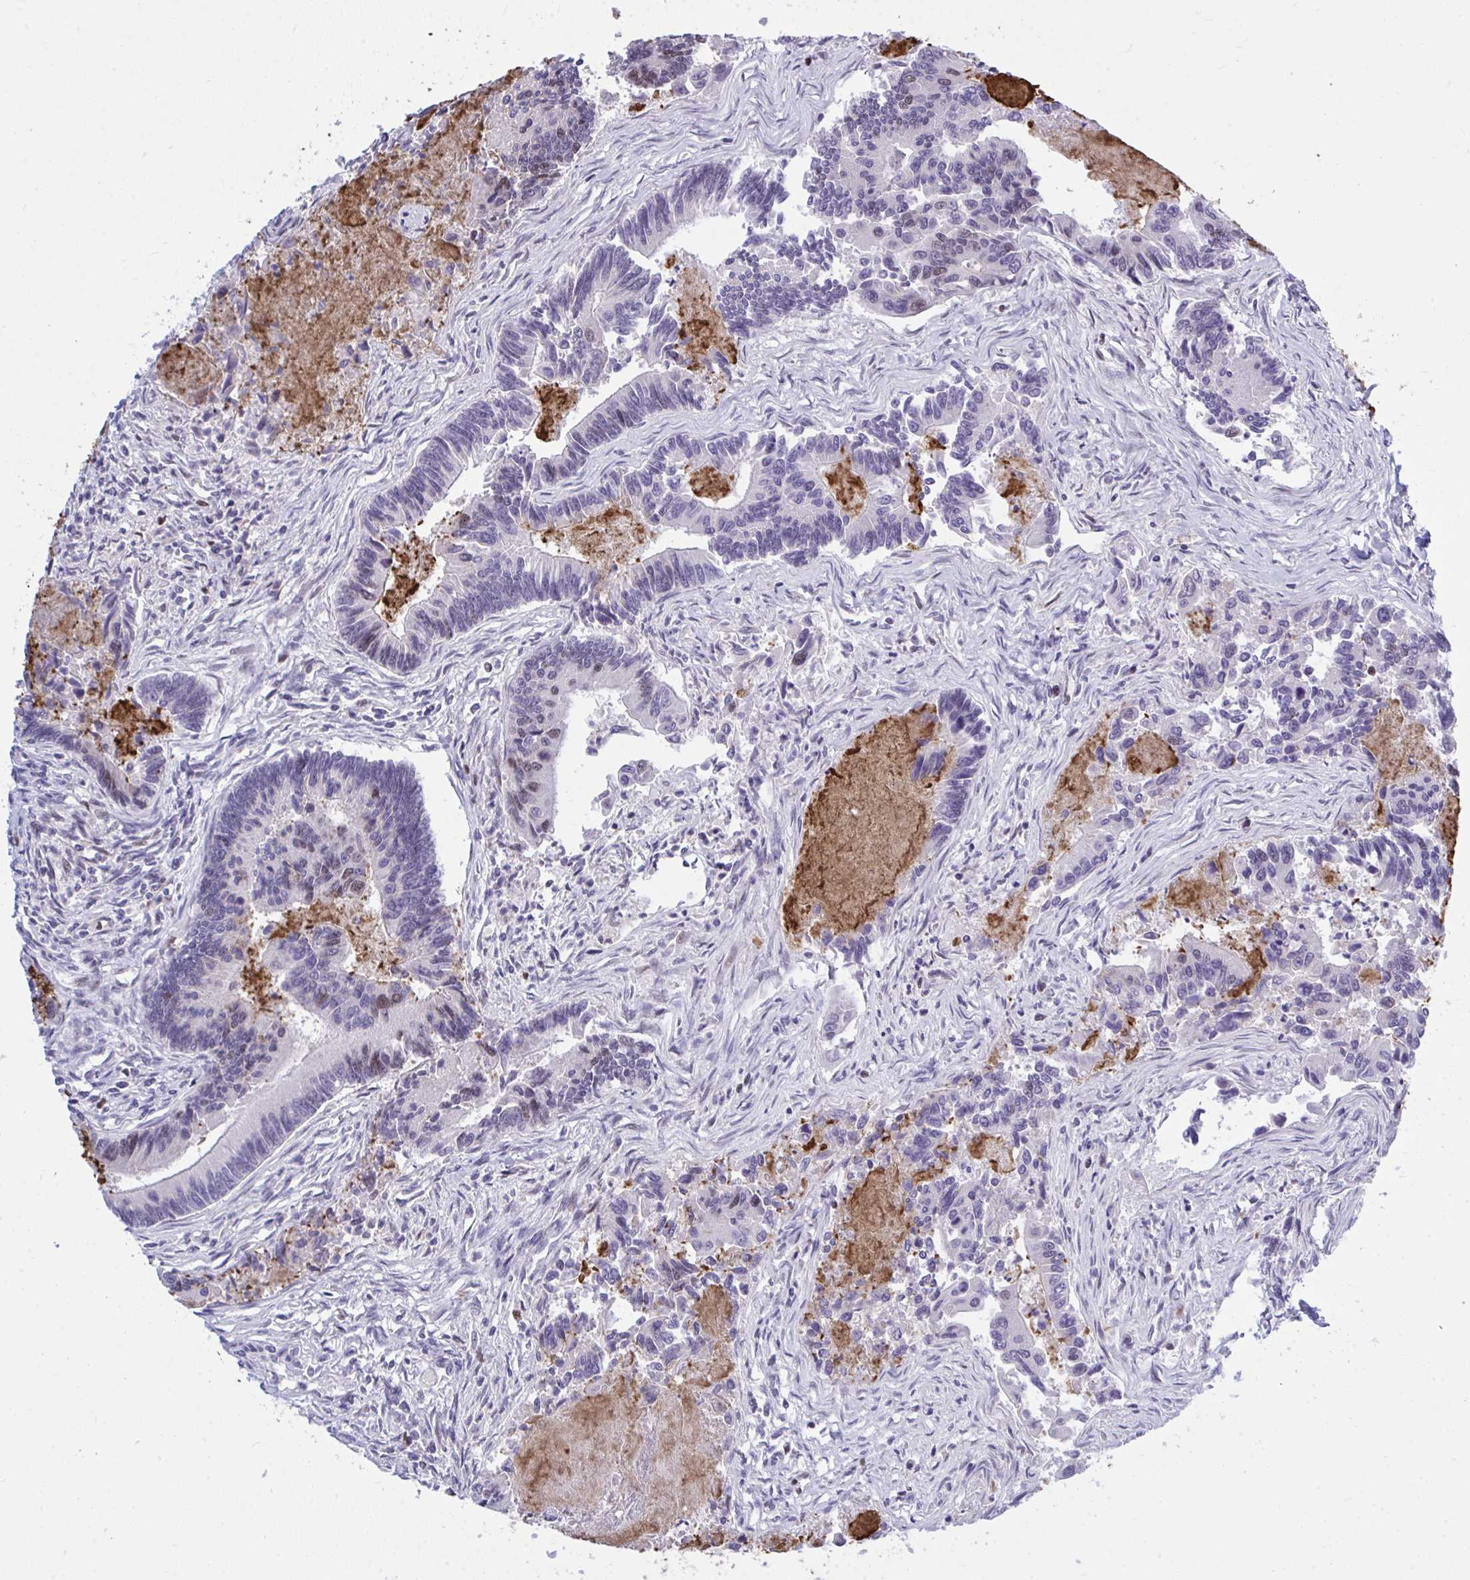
{"staining": {"intensity": "moderate", "quantity": "<25%", "location": "nuclear"}, "tissue": "colorectal cancer", "cell_type": "Tumor cells", "image_type": "cancer", "snomed": [{"axis": "morphology", "description": "Adenocarcinoma, NOS"}, {"axis": "topography", "description": "Colon"}], "caption": "Immunohistochemistry (IHC) of colorectal cancer (adenocarcinoma) displays low levels of moderate nuclear positivity in about <25% of tumor cells. The staining was performed using DAB (3,3'-diaminobenzidine) to visualize the protein expression in brown, while the nuclei were stained in blue with hematoxylin (Magnification: 20x).", "gene": "C1QL2", "patient": {"sex": "female", "age": 67}}